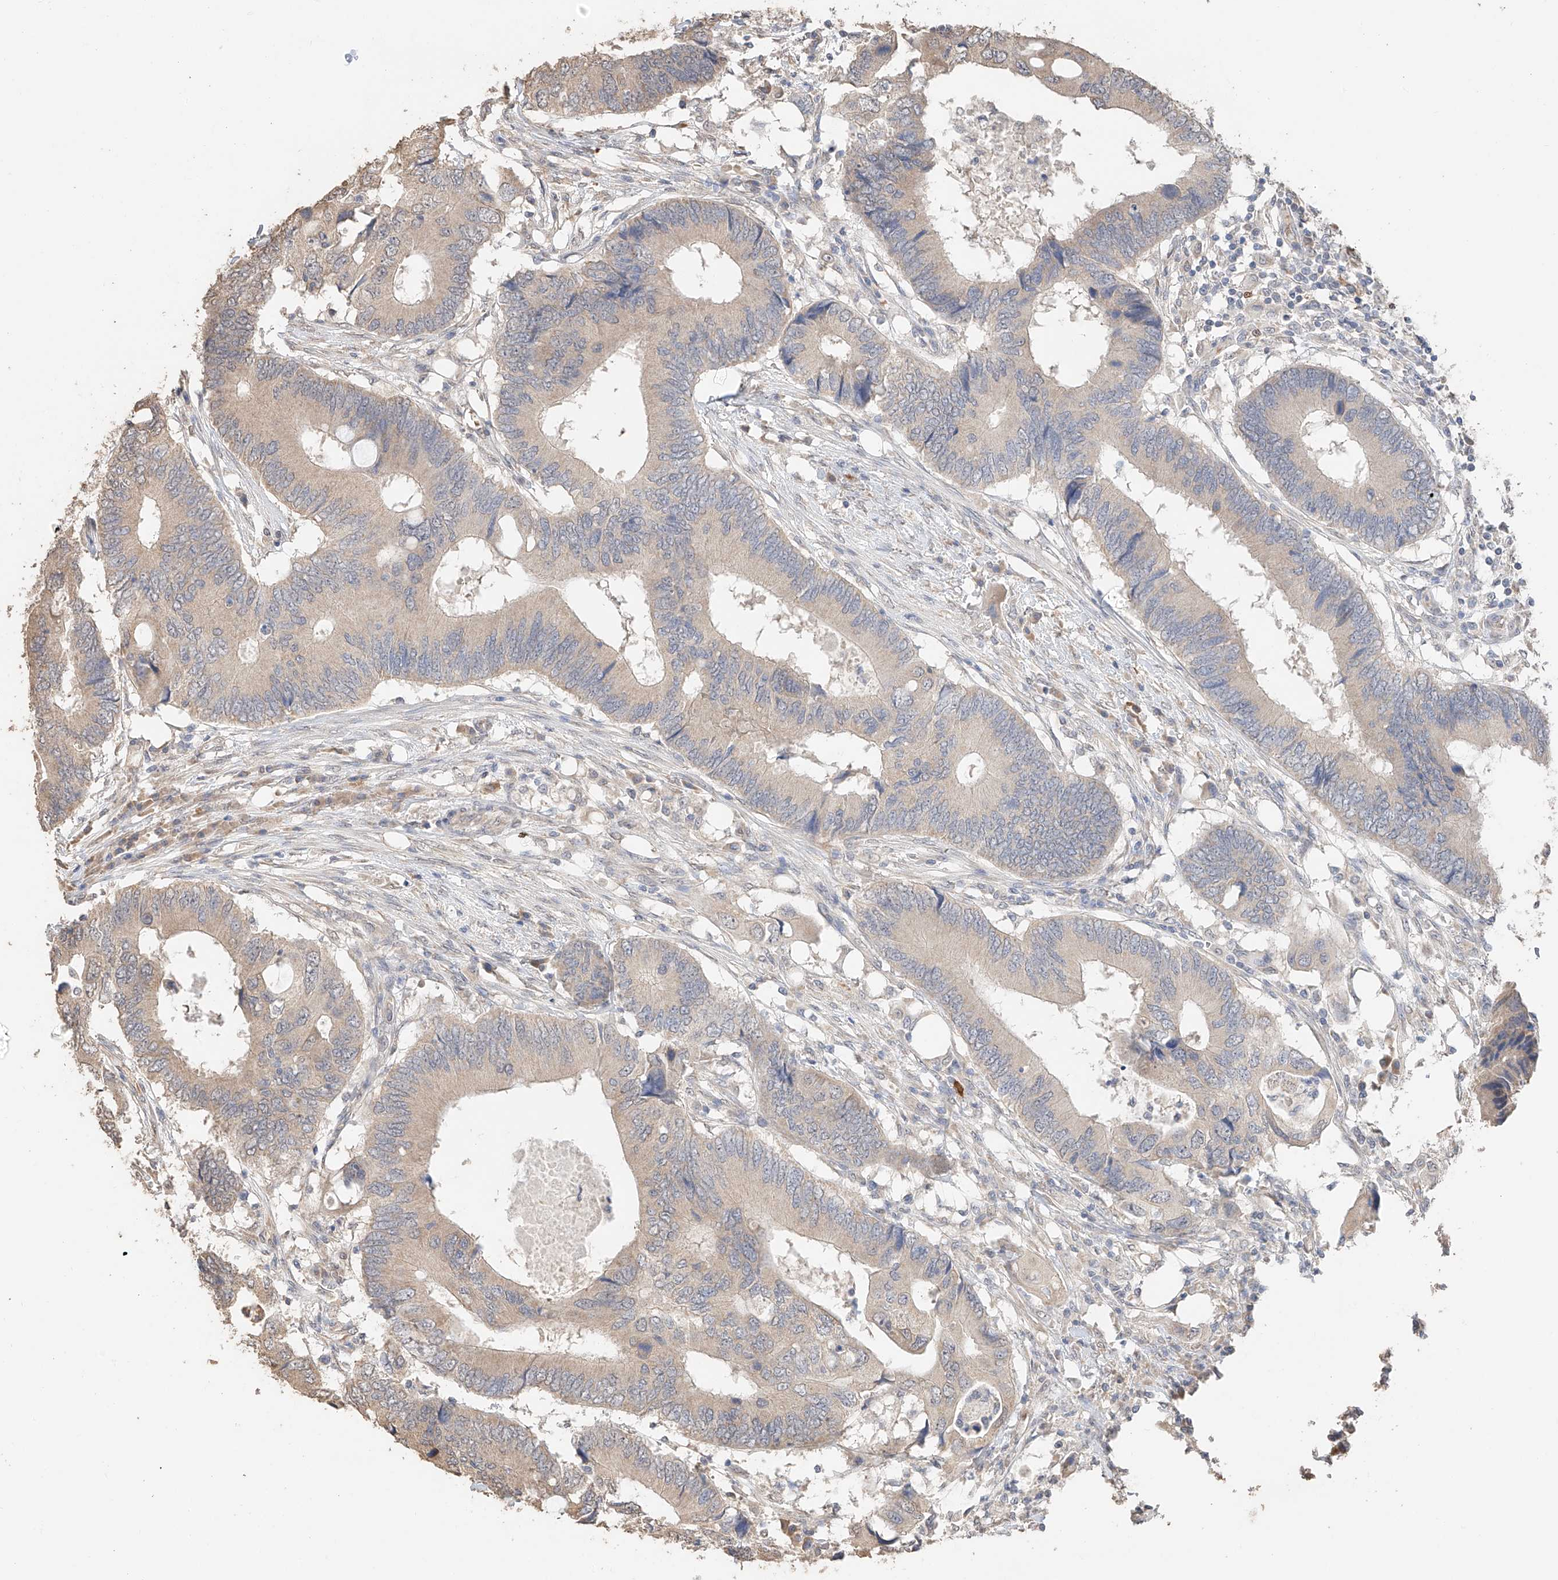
{"staining": {"intensity": "weak", "quantity": "25%-75%", "location": "cytoplasmic/membranous"}, "tissue": "colorectal cancer", "cell_type": "Tumor cells", "image_type": "cancer", "snomed": [{"axis": "morphology", "description": "Adenocarcinoma, NOS"}, {"axis": "topography", "description": "Colon"}], "caption": "Protein expression analysis of human colorectal cancer (adenocarcinoma) reveals weak cytoplasmic/membranous expression in about 25%-75% of tumor cells. Nuclei are stained in blue.", "gene": "IL22RA2", "patient": {"sex": "male", "age": 71}}